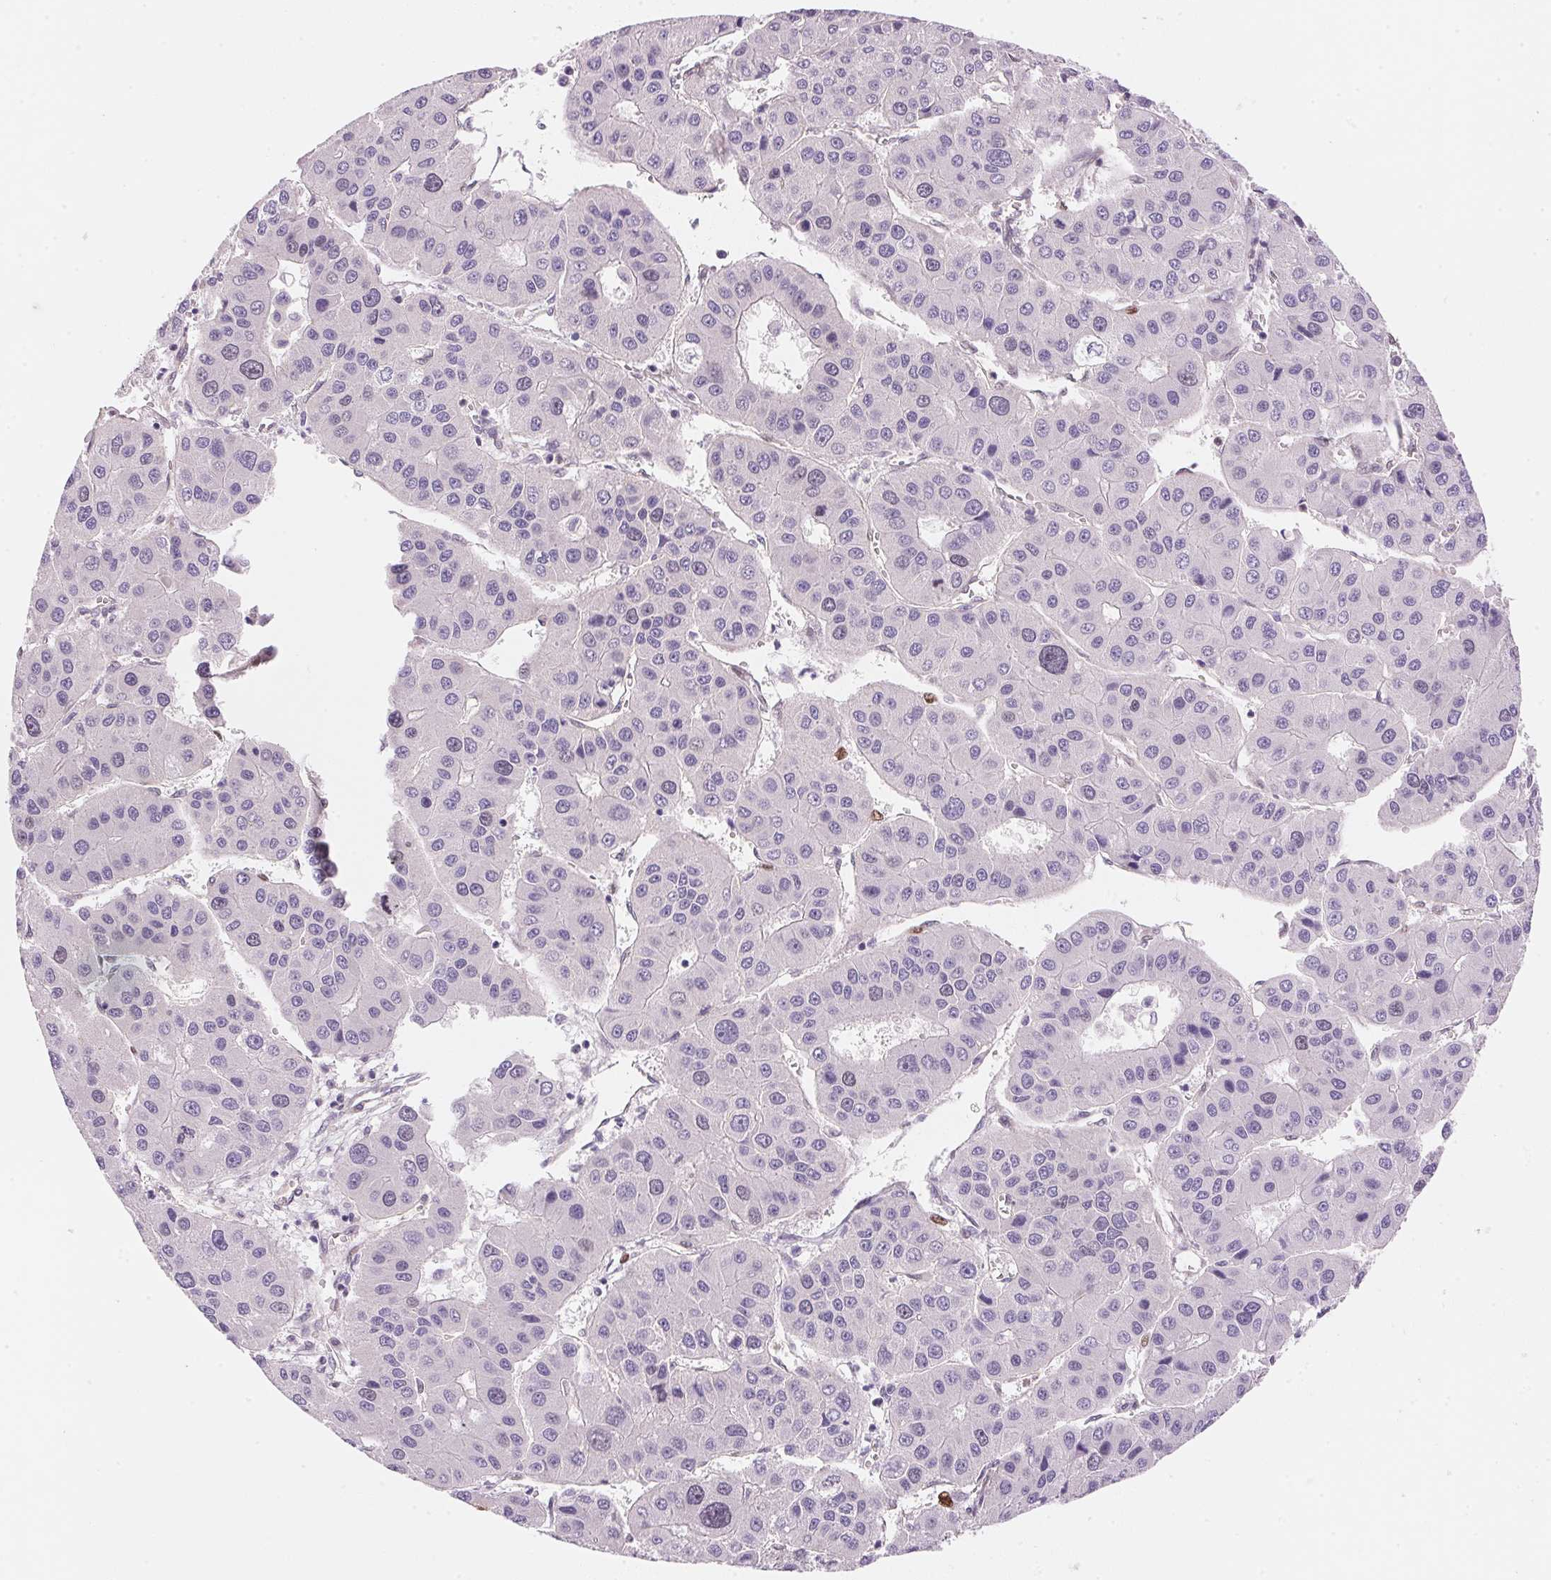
{"staining": {"intensity": "negative", "quantity": "none", "location": "none"}, "tissue": "liver cancer", "cell_type": "Tumor cells", "image_type": "cancer", "snomed": [{"axis": "morphology", "description": "Carcinoma, Hepatocellular, NOS"}, {"axis": "topography", "description": "Liver"}], "caption": "IHC photomicrograph of neoplastic tissue: liver cancer stained with DAB (3,3'-diaminobenzidine) reveals no significant protein positivity in tumor cells.", "gene": "SMTN", "patient": {"sex": "male", "age": 73}}